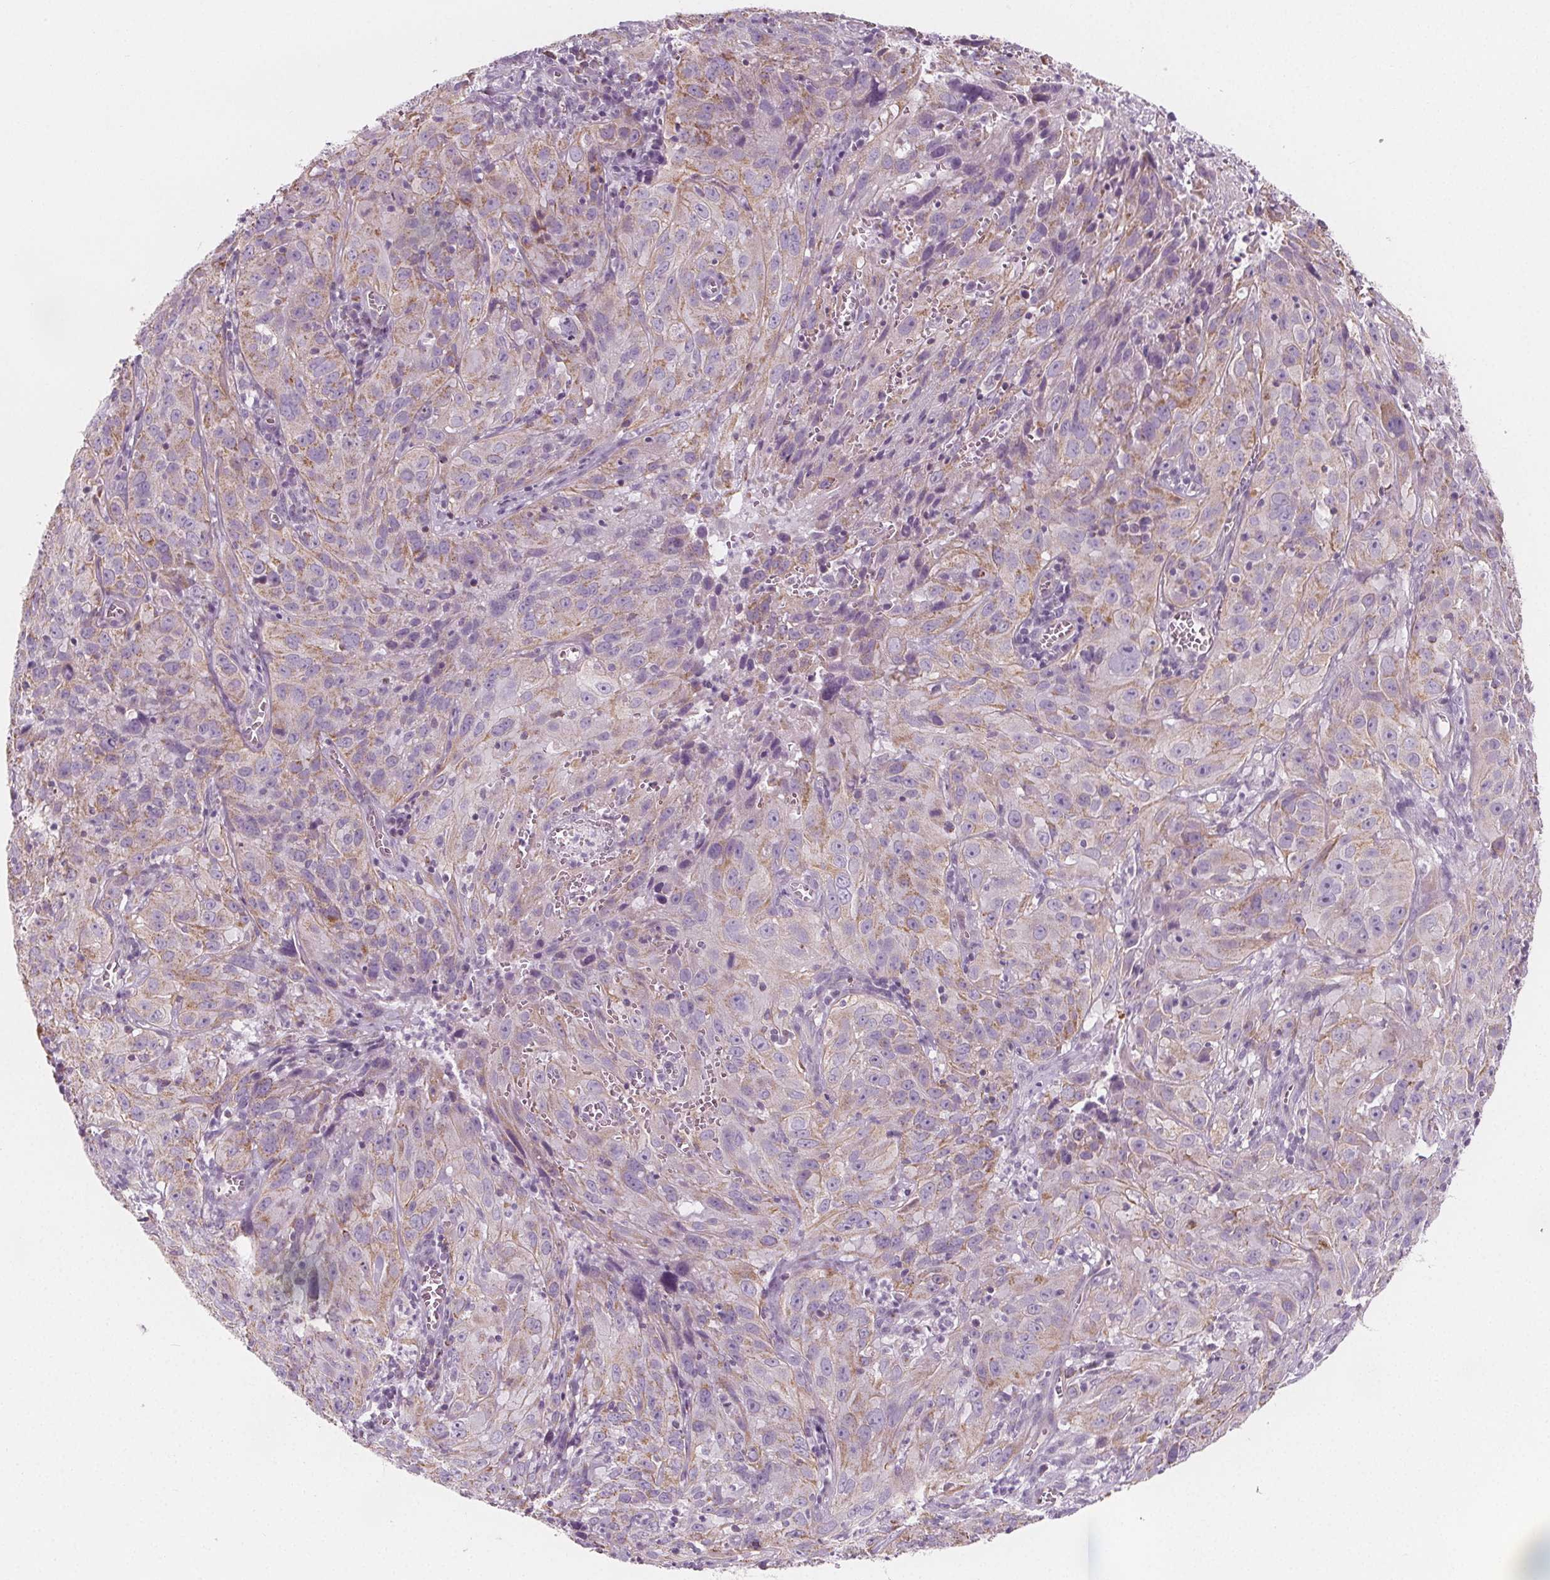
{"staining": {"intensity": "weak", "quantity": "25%-75%", "location": "cytoplasmic/membranous"}, "tissue": "cervical cancer", "cell_type": "Tumor cells", "image_type": "cancer", "snomed": [{"axis": "morphology", "description": "Squamous cell carcinoma, NOS"}, {"axis": "topography", "description": "Cervix"}], "caption": "Immunohistochemistry (IHC) micrograph of squamous cell carcinoma (cervical) stained for a protein (brown), which exhibits low levels of weak cytoplasmic/membranous staining in about 25%-75% of tumor cells.", "gene": "IL17C", "patient": {"sex": "female", "age": 32}}